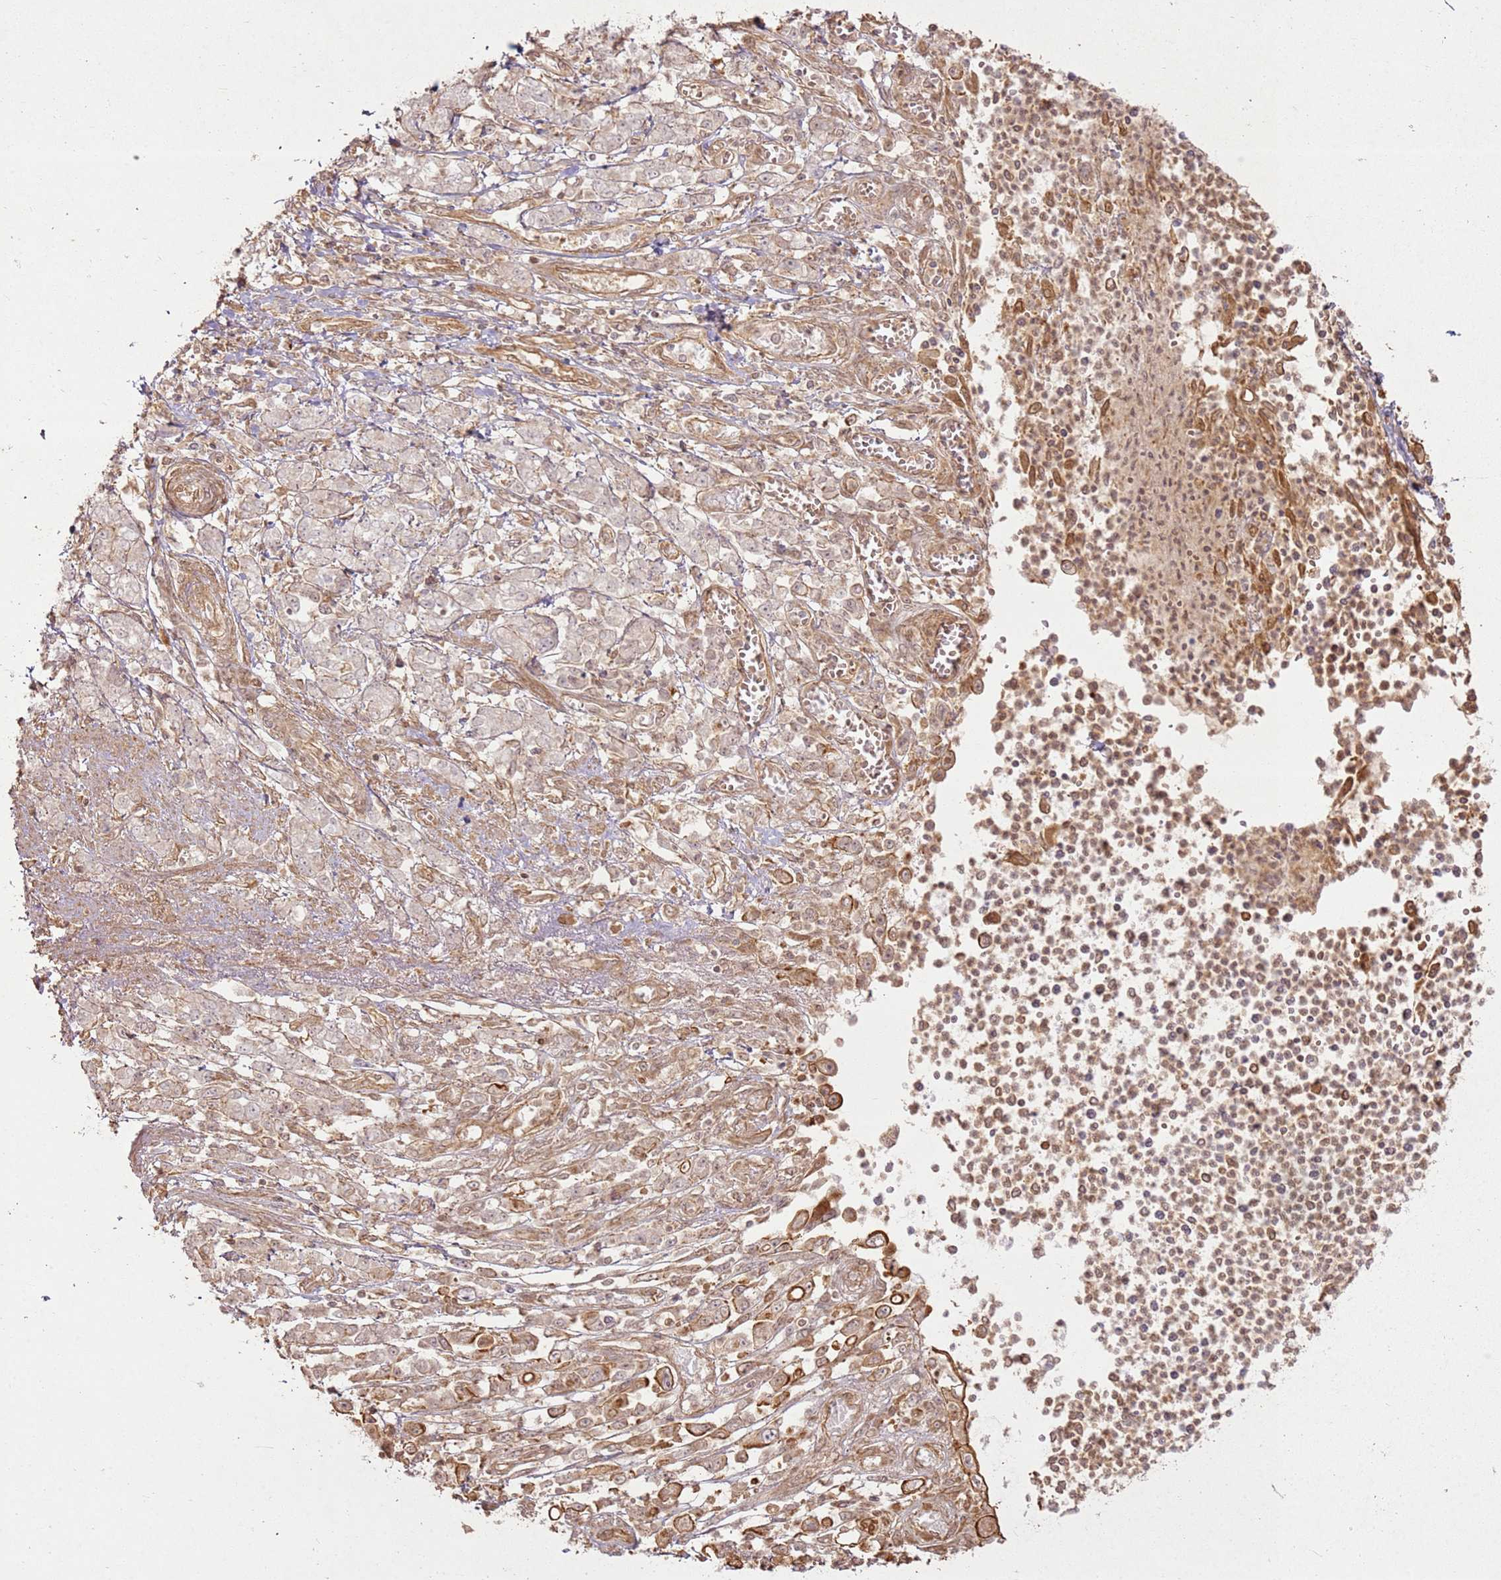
{"staining": {"intensity": "weak", "quantity": "<25%", "location": "cytoplasmic/membranous"}, "tissue": "stomach cancer", "cell_type": "Tumor cells", "image_type": "cancer", "snomed": [{"axis": "morphology", "description": "Adenocarcinoma, NOS"}, {"axis": "topography", "description": "Stomach"}], "caption": "An IHC micrograph of stomach cancer (adenocarcinoma) is shown. There is no staining in tumor cells of stomach cancer (adenocarcinoma). (DAB (3,3'-diaminobenzidine) immunohistochemistry (IHC), high magnification).", "gene": "ZNF776", "patient": {"sex": "female", "age": 76}}